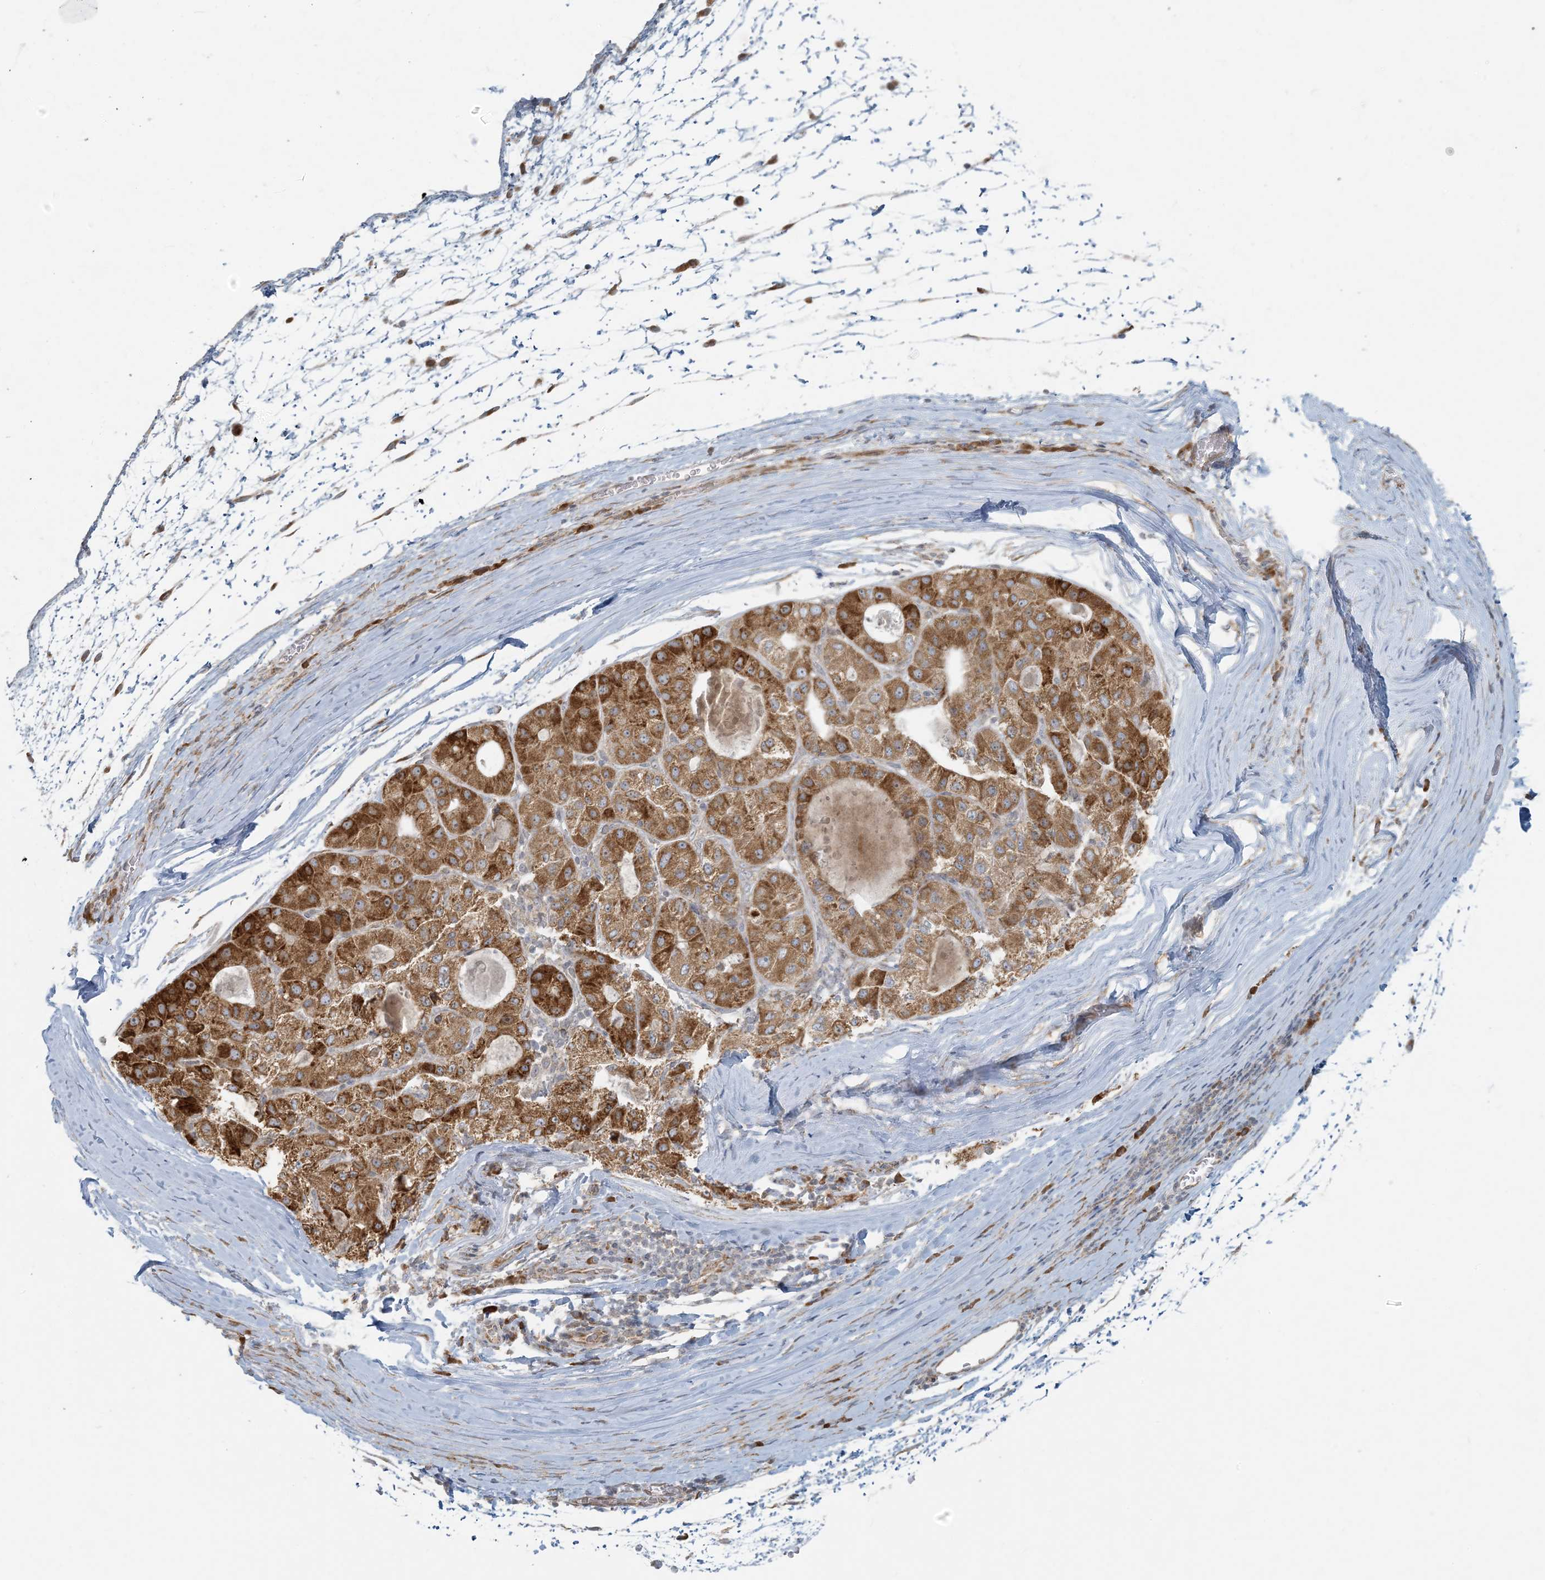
{"staining": {"intensity": "strong", "quantity": ">75%", "location": "cytoplasmic/membranous"}, "tissue": "liver cancer", "cell_type": "Tumor cells", "image_type": "cancer", "snomed": [{"axis": "morphology", "description": "Carcinoma, Hepatocellular, NOS"}, {"axis": "topography", "description": "Liver"}], "caption": "The image exhibits staining of liver hepatocellular carcinoma, revealing strong cytoplasmic/membranous protein positivity (brown color) within tumor cells.", "gene": "HACL1", "patient": {"sex": "male", "age": 80}}